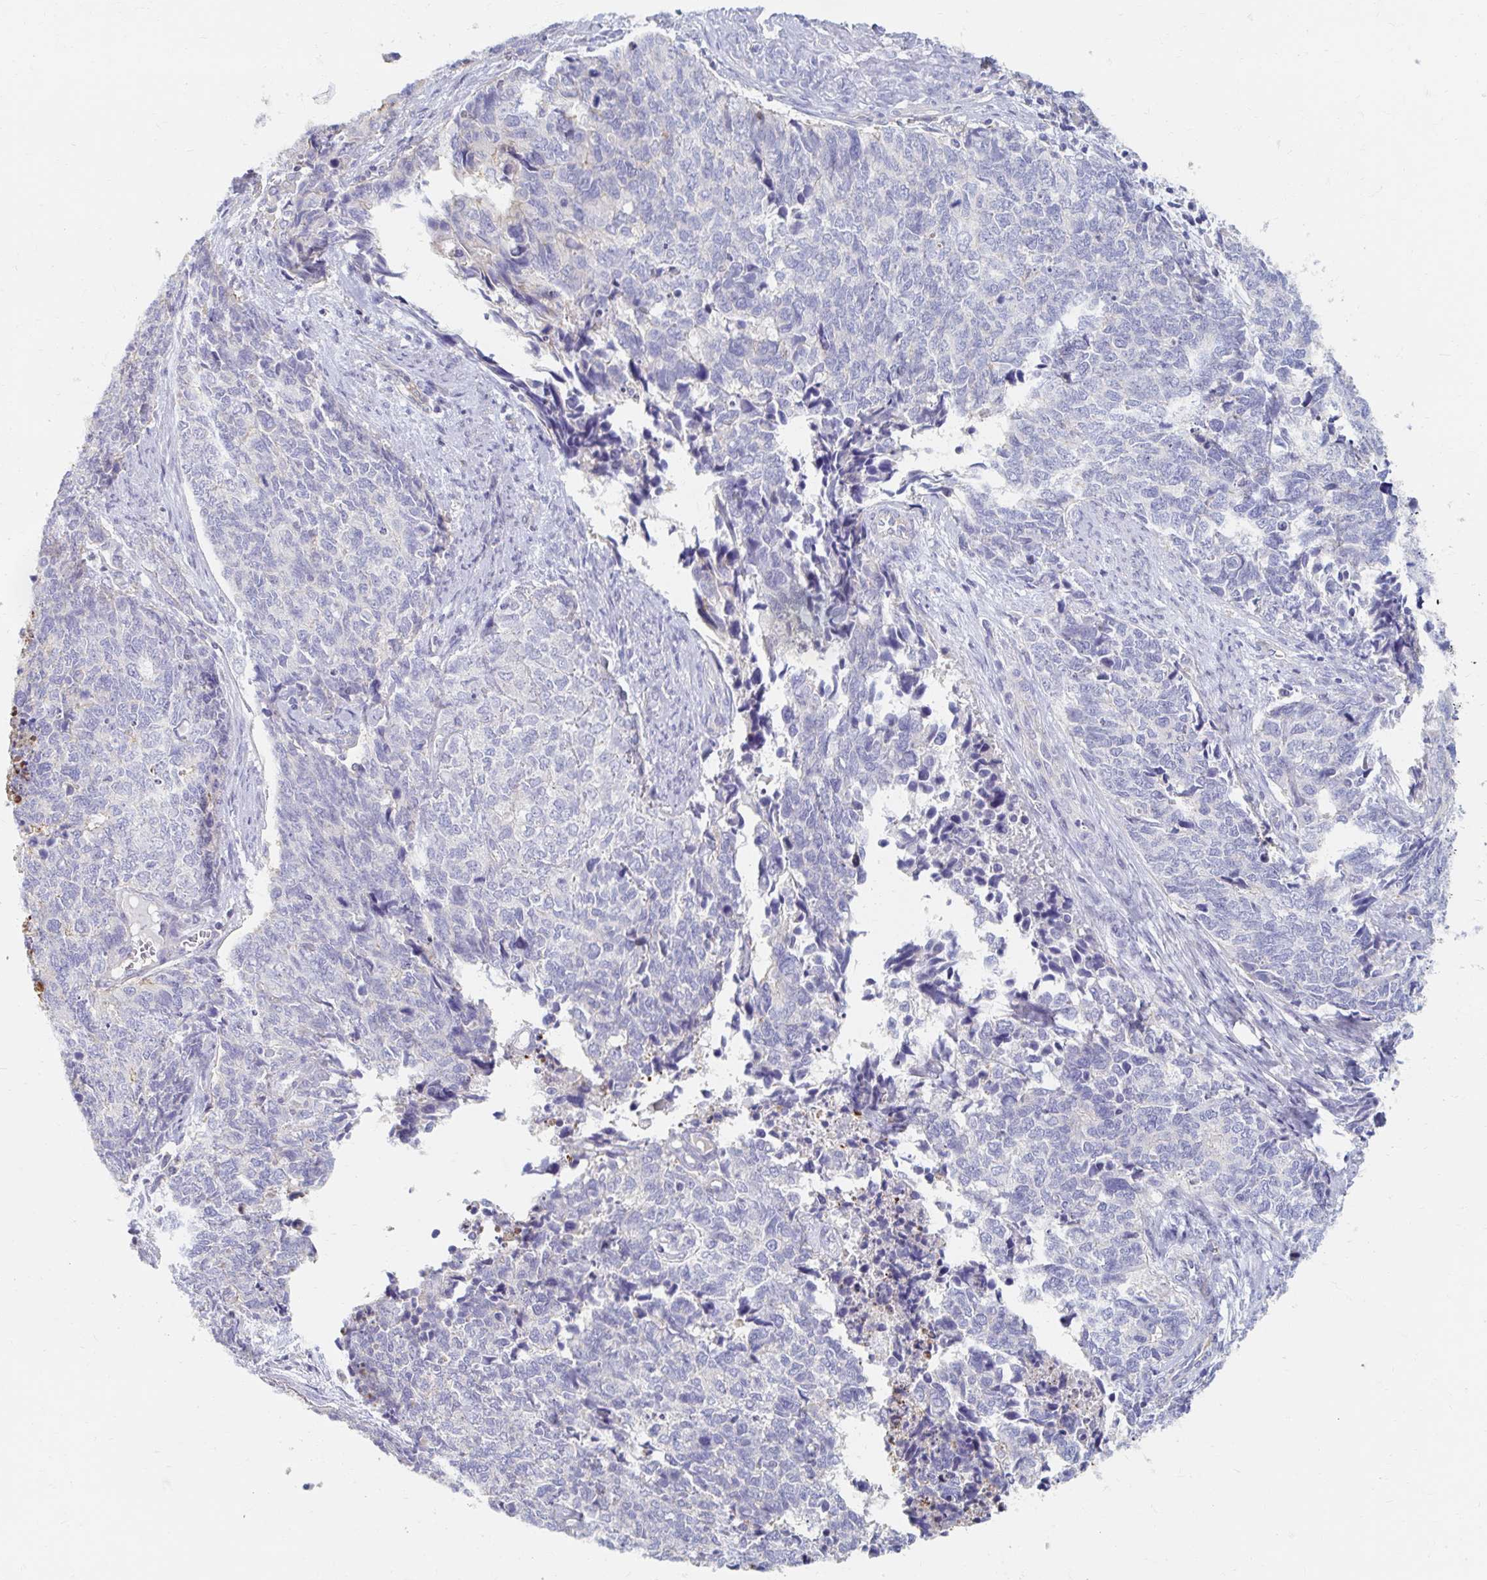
{"staining": {"intensity": "negative", "quantity": "none", "location": "none"}, "tissue": "cervical cancer", "cell_type": "Tumor cells", "image_type": "cancer", "snomed": [{"axis": "morphology", "description": "Adenocarcinoma, NOS"}, {"axis": "topography", "description": "Cervix"}], "caption": "This is an immunohistochemistry photomicrograph of cervical adenocarcinoma. There is no expression in tumor cells.", "gene": "MYLK2", "patient": {"sex": "female", "age": 63}}